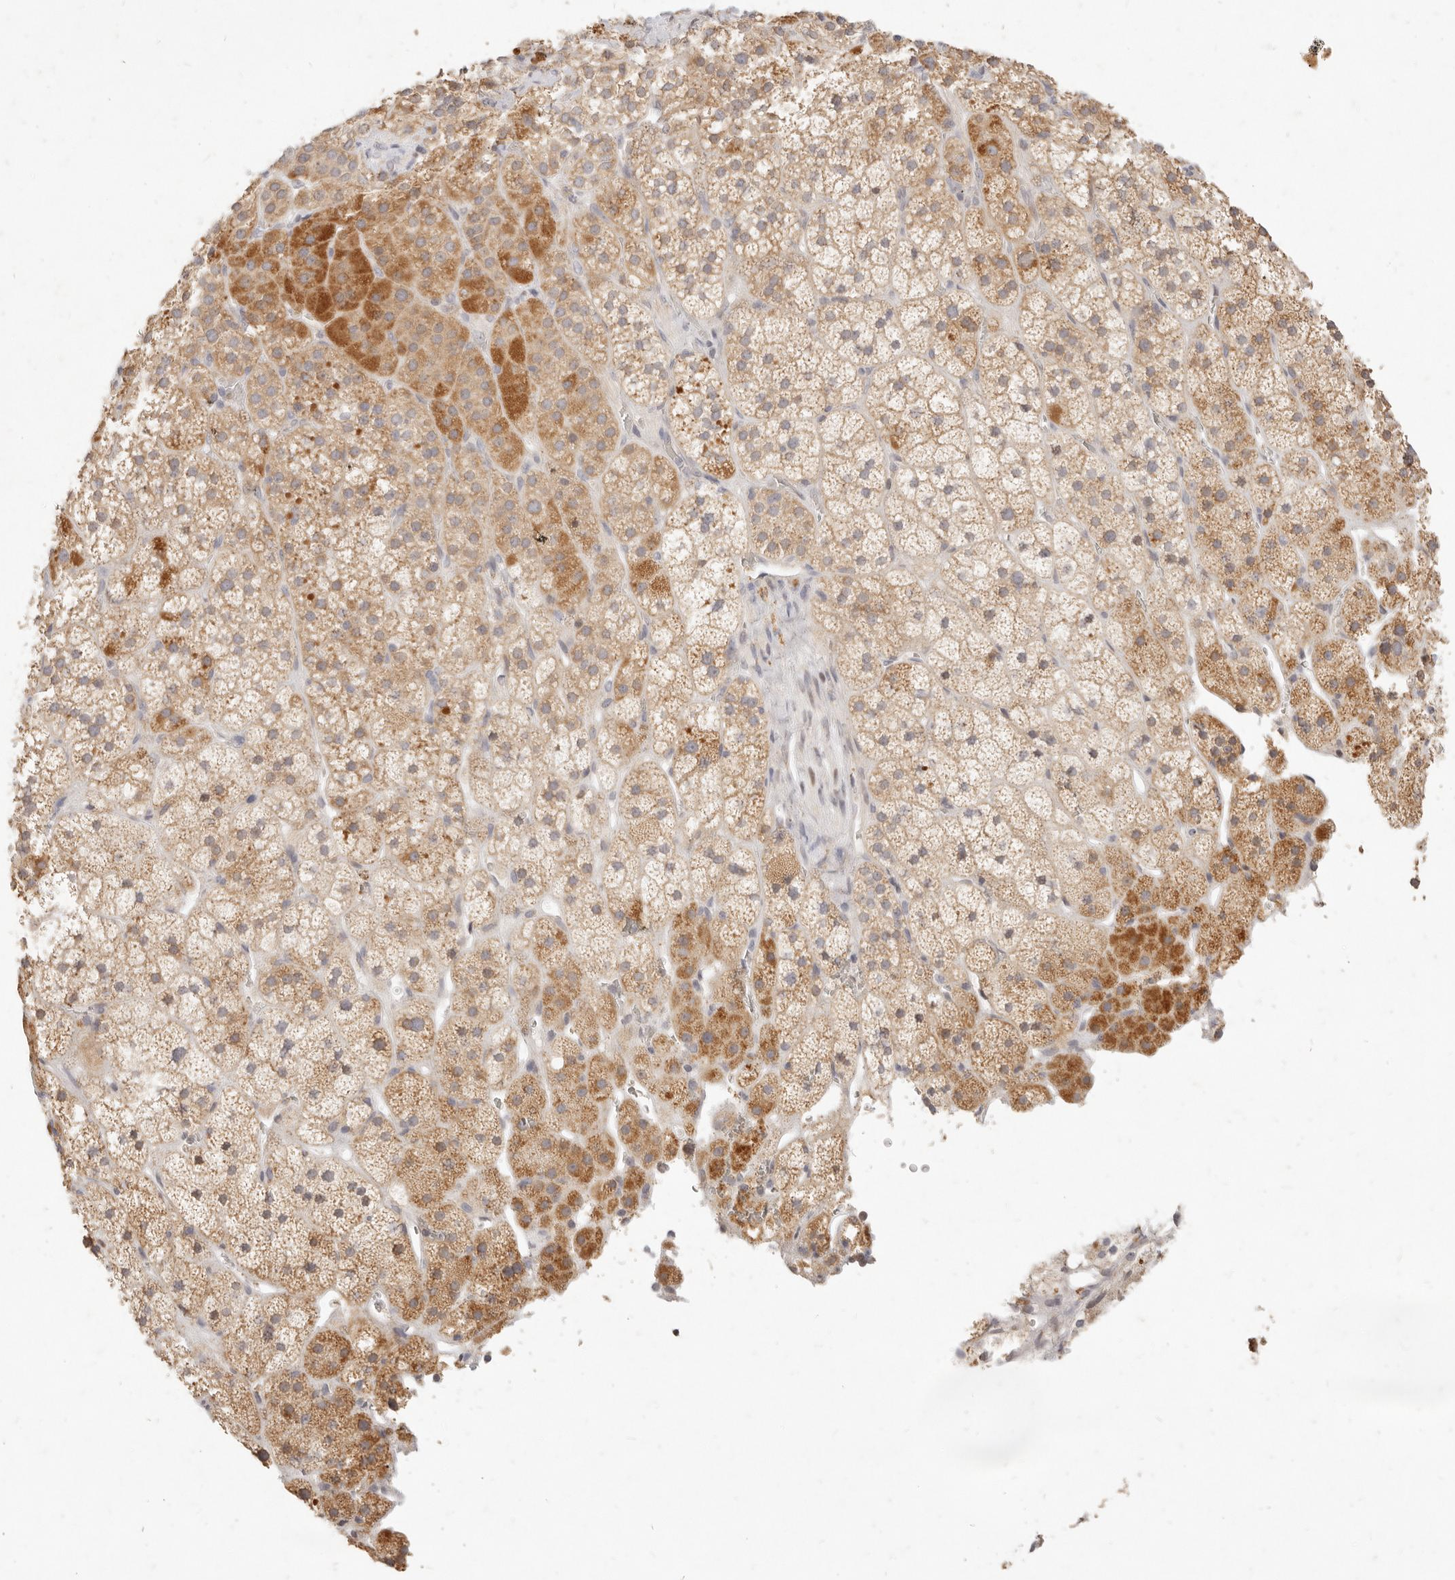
{"staining": {"intensity": "moderate", "quantity": ">75%", "location": "cytoplasmic/membranous"}, "tissue": "adrenal gland", "cell_type": "Glandular cells", "image_type": "normal", "snomed": [{"axis": "morphology", "description": "Normal tissue, NOS"}, {"axis": "topography", "description": "Adrenal gland"}], "caption": "Protein analysis of normal adrenal gland displays moderate cytoplasmic/membranous expression in approximately >75% of glandular cells.", "gene": "ASCL3", "patient": {"sex": "male", "age": 57}}